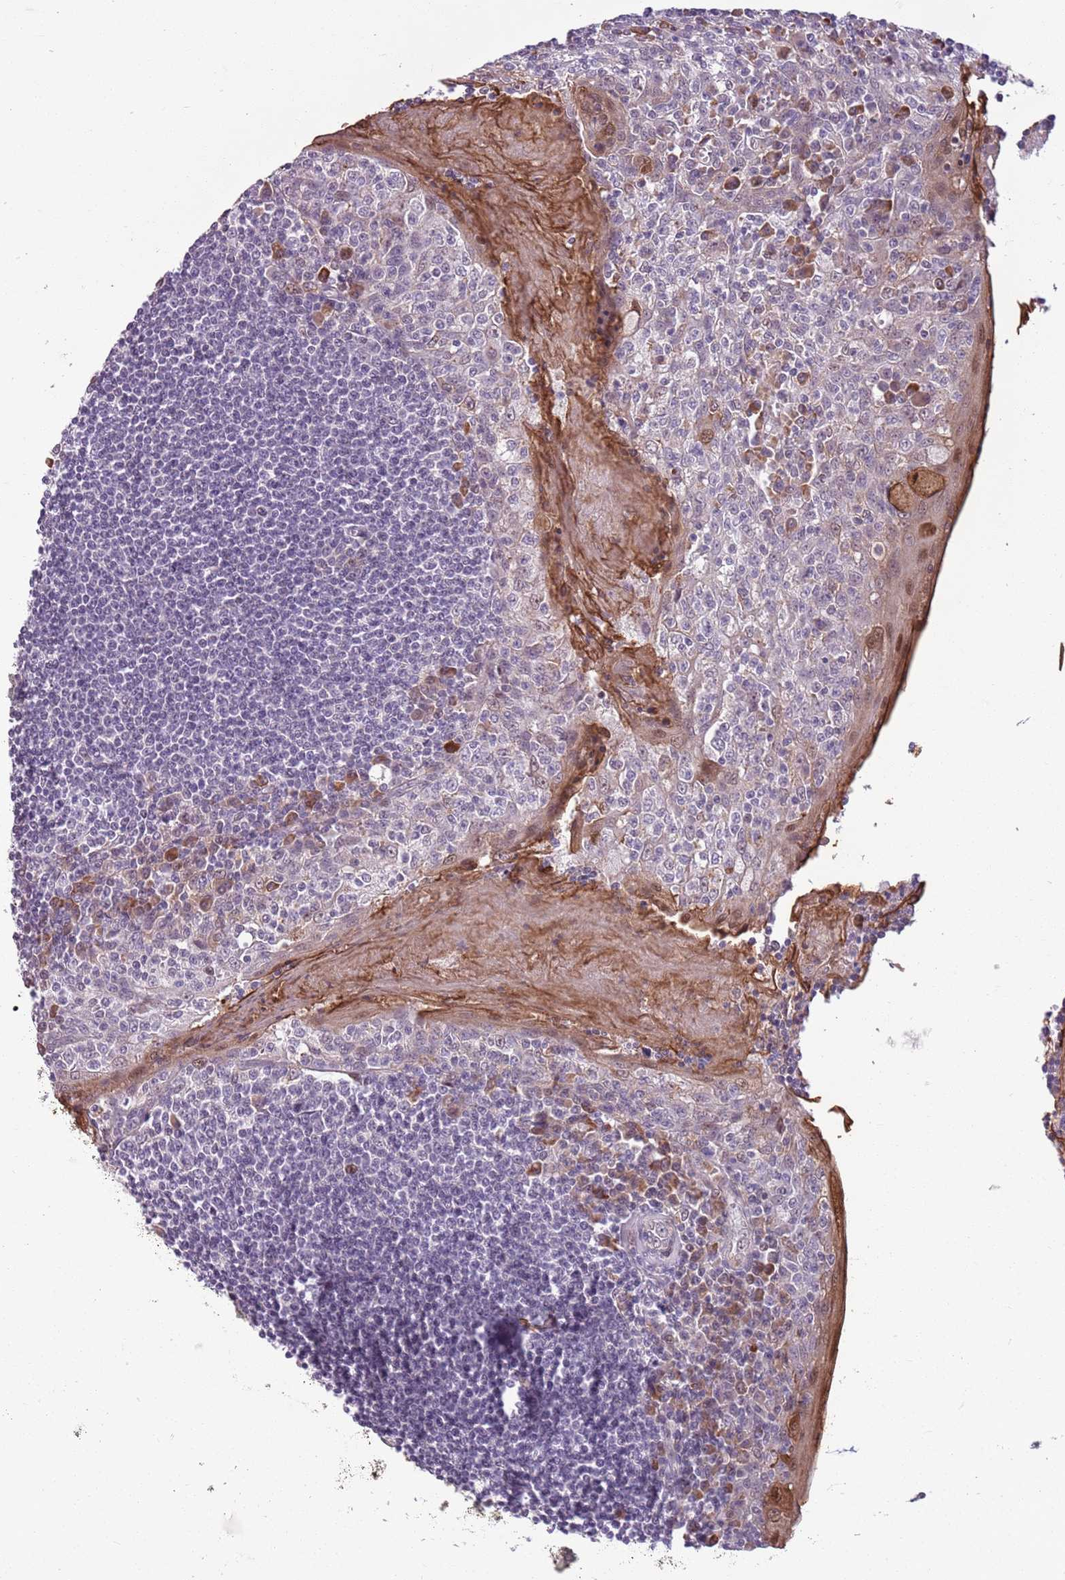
{"staining": {"intensity": "negative", "quantity": "none", "location": "none"}, "tissue": "tonsil", "cell_type": "Germinal center cells", "image_type": "normal", "snomed": [{"axis": "morphology", "description": "Normal tissue, NOS"}, {"axis": "topography", "description": "Tonsil"}], "caption": "Image shows no significant protein staining in germinal center cells of benign tonsil.", "gene": "JAML", "patient": {"sex": "male", "age": 27}}